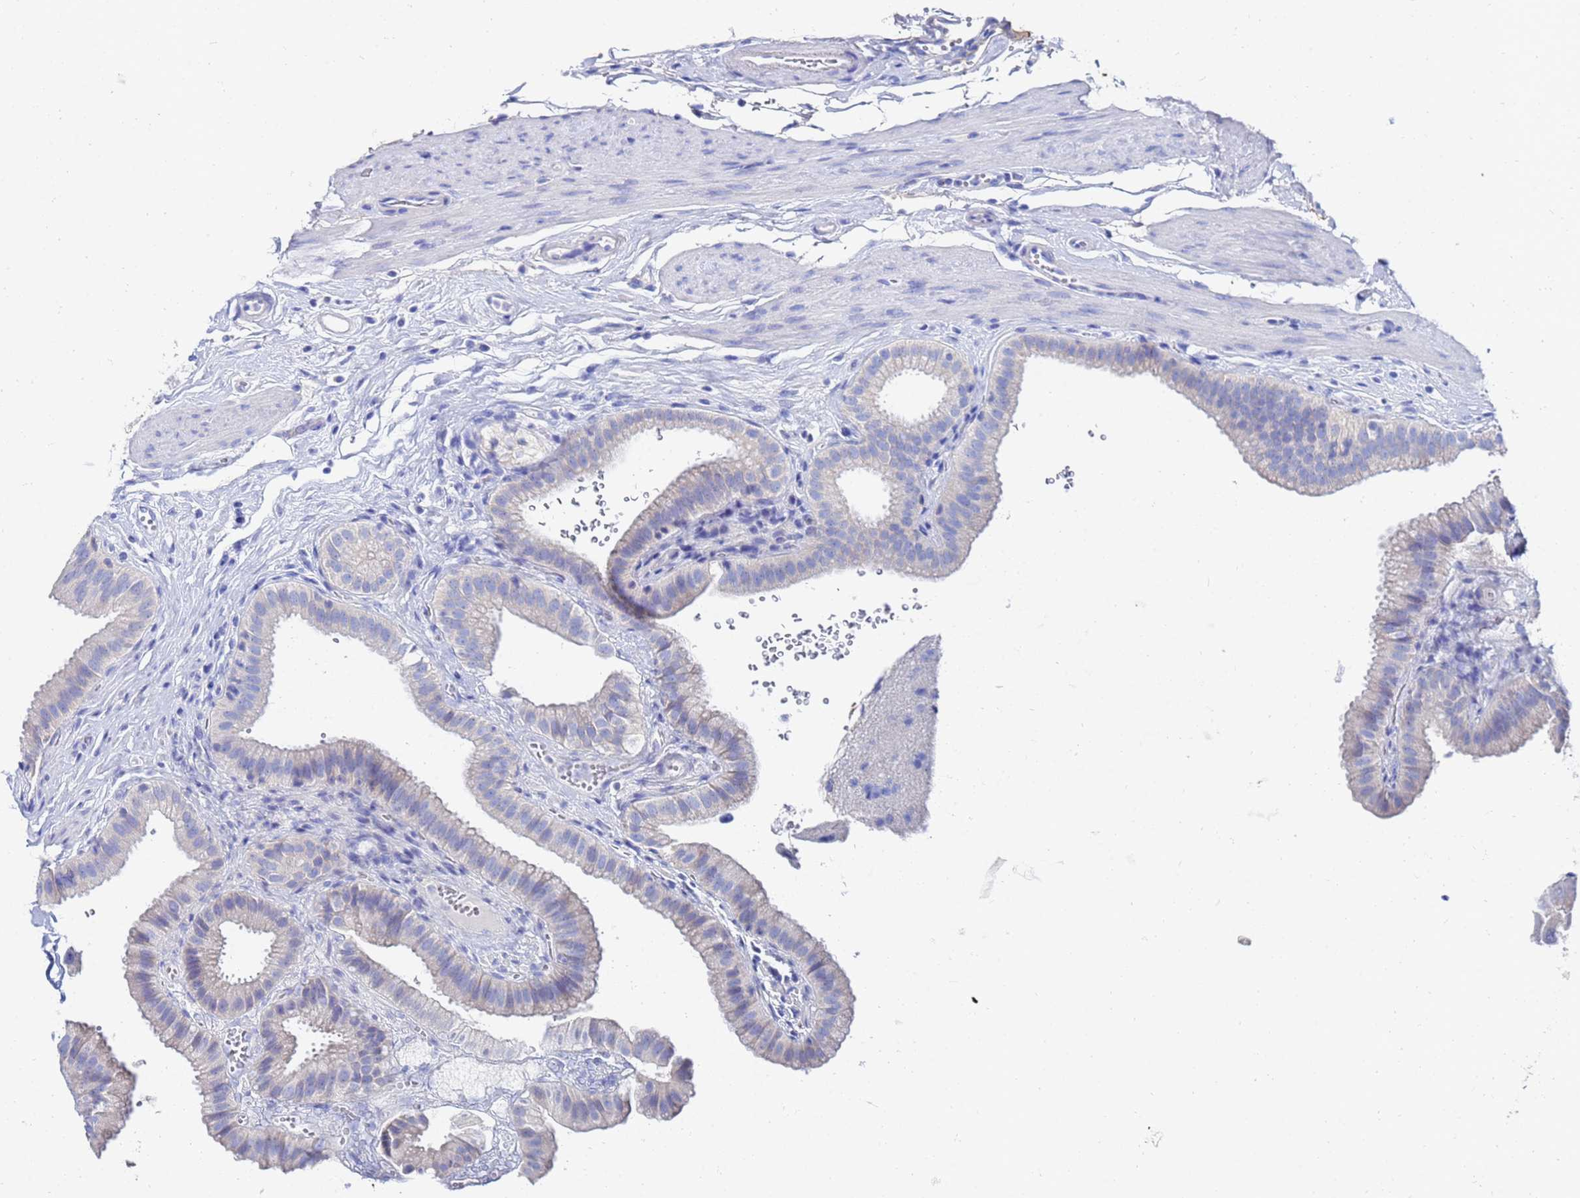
{"staining": {"intensity": "negative", "quantity": "none", "location": "none"}, "tissue": "gallbladder", "cell_type": "Glandular cells", "image_type": "normal", "snomed": [{"axis": "morphology", "description": "Normal tissue, NOS"}, {"axis": "topography", "description": "Gallbladder"}], "caption": "The micrograph reveals no significant positivity in glandular cells of gallbladder. (Immunohistochemistry (ihc), brightfield microscopy, high magnification).", "gene": "AQP12A", "patient": {"sex": "female", "age": 61}}